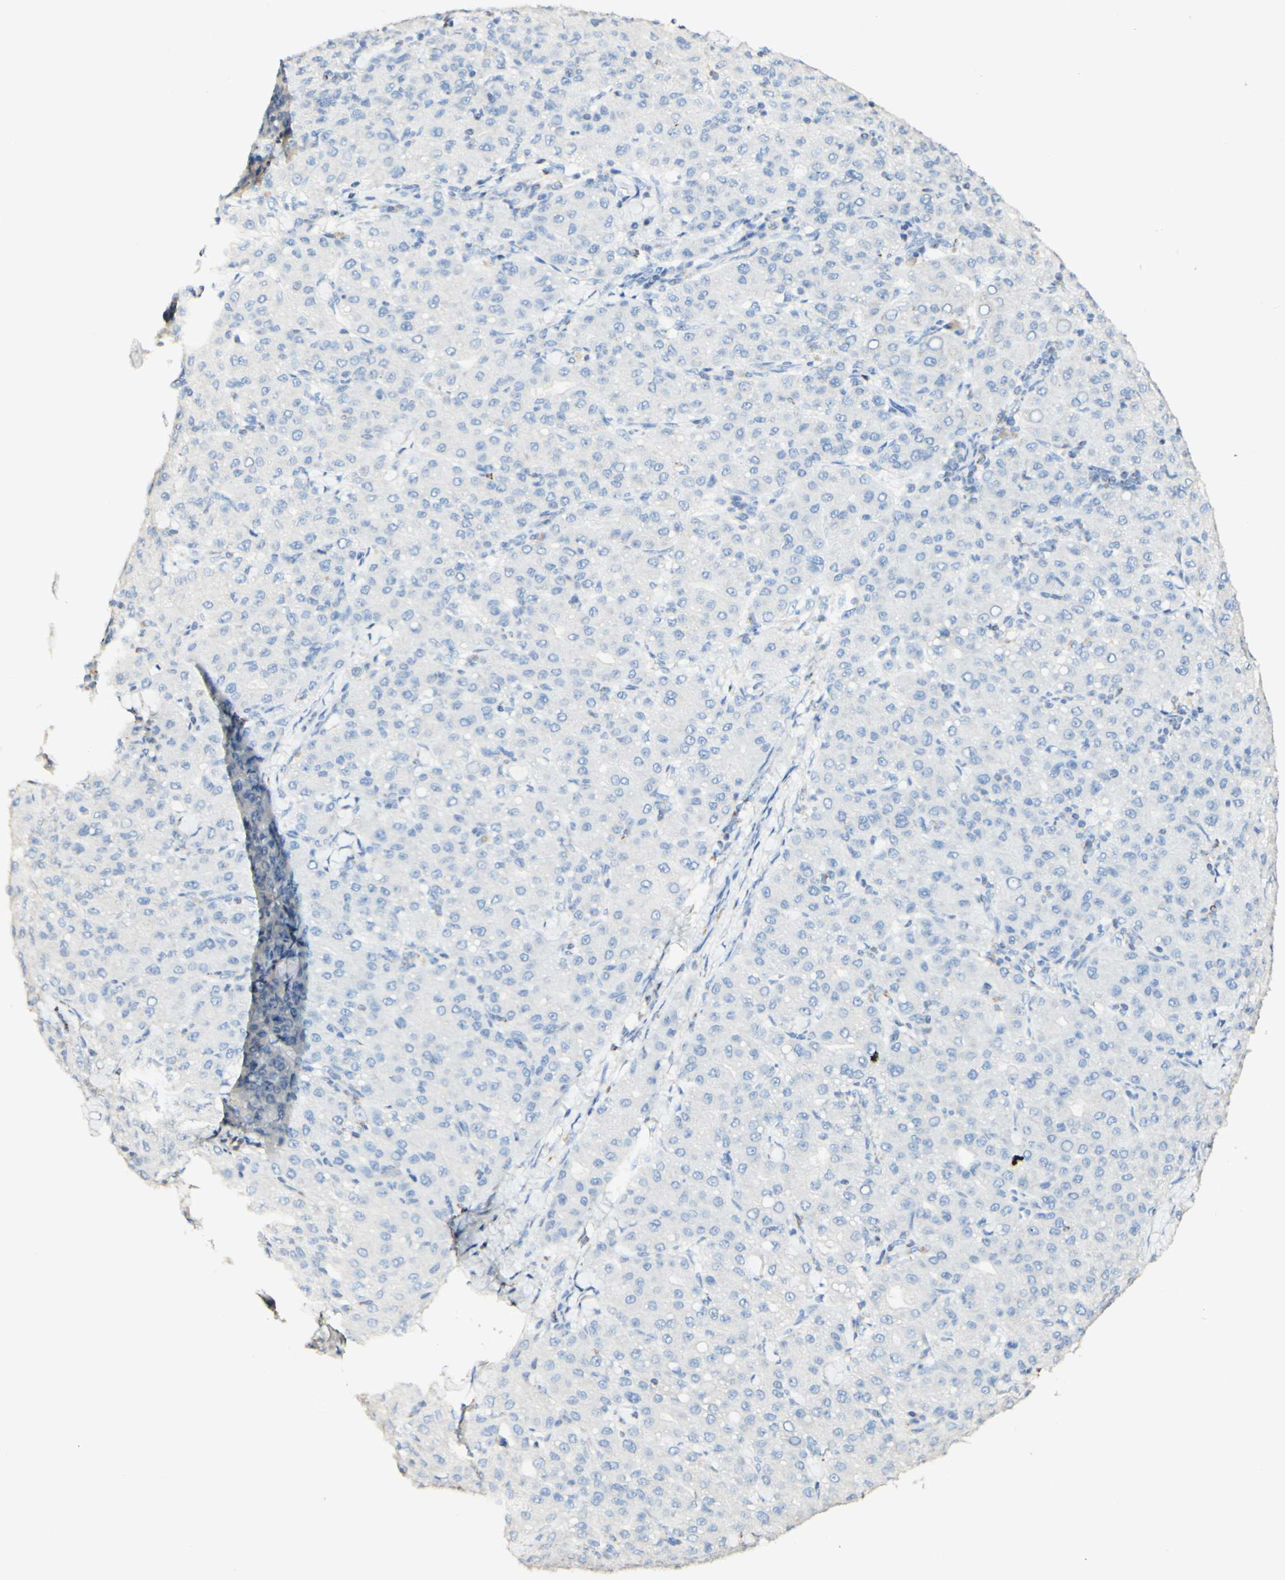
{"staining": {"intensity": "negative", "quantity": "none", "location": "none"}, "tissue": "liver cancer", "cell_type": "Tumor cells", "image_type": "cancer", "snomed": [{"axis": "morphology", "description": "Carcinoma, Hepatocellular, NOS"}, {"axis": "topography", "description": "Liver"}], "caption": "High power microscopy photomicrograph of an immunohistochemistry (IHC) micrograph of liver cancer (hepatocellular carcinoma), revealing no significant staining in tumor cells. The staining was performed using DAB to visualize the protein expression in brown, while the nuclei were stained in blue with hematoxylin (Magnification: 20x).", "gene": "OXCT1", "patient": {"sex": "male", "age": 65}}